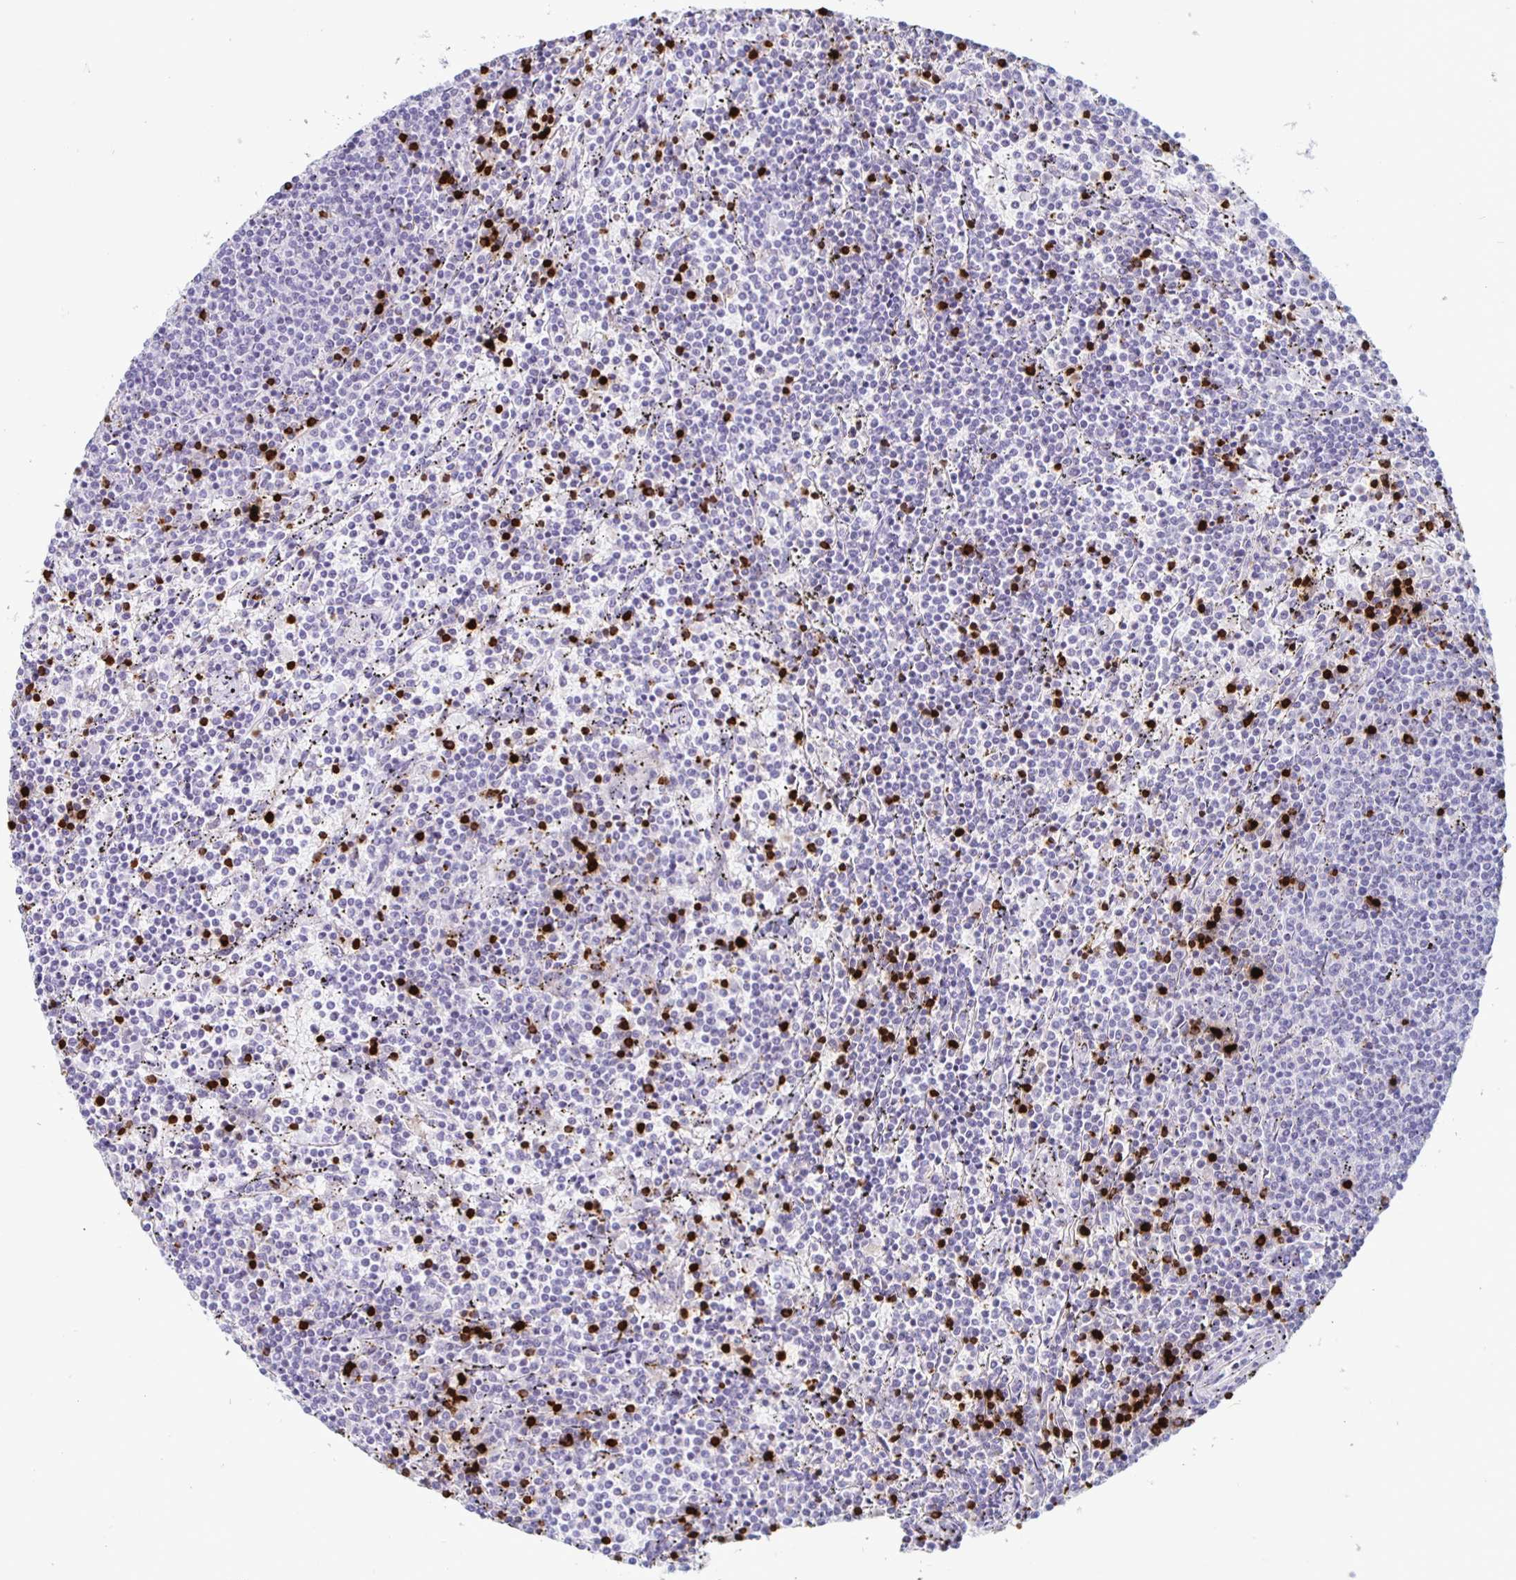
{"staining": {"intensity": "negative", "quantity": "none", "location": "none"}, "tissue": "lymphoma", "cell_type": "Tumor cells", "image_type": "cancer", "snomed": [{"axis": "morphology", "description": "Malignant lymphoma, non-Hodgkin's type, Low grade"}, {"axis": "topography", "description": "Spleen"}], "caption": "IHC of human lymphoma demonstrates no staining in tumor cells.", "gene": "GZMK", "patient": {"sex": "female", "age": 50}}